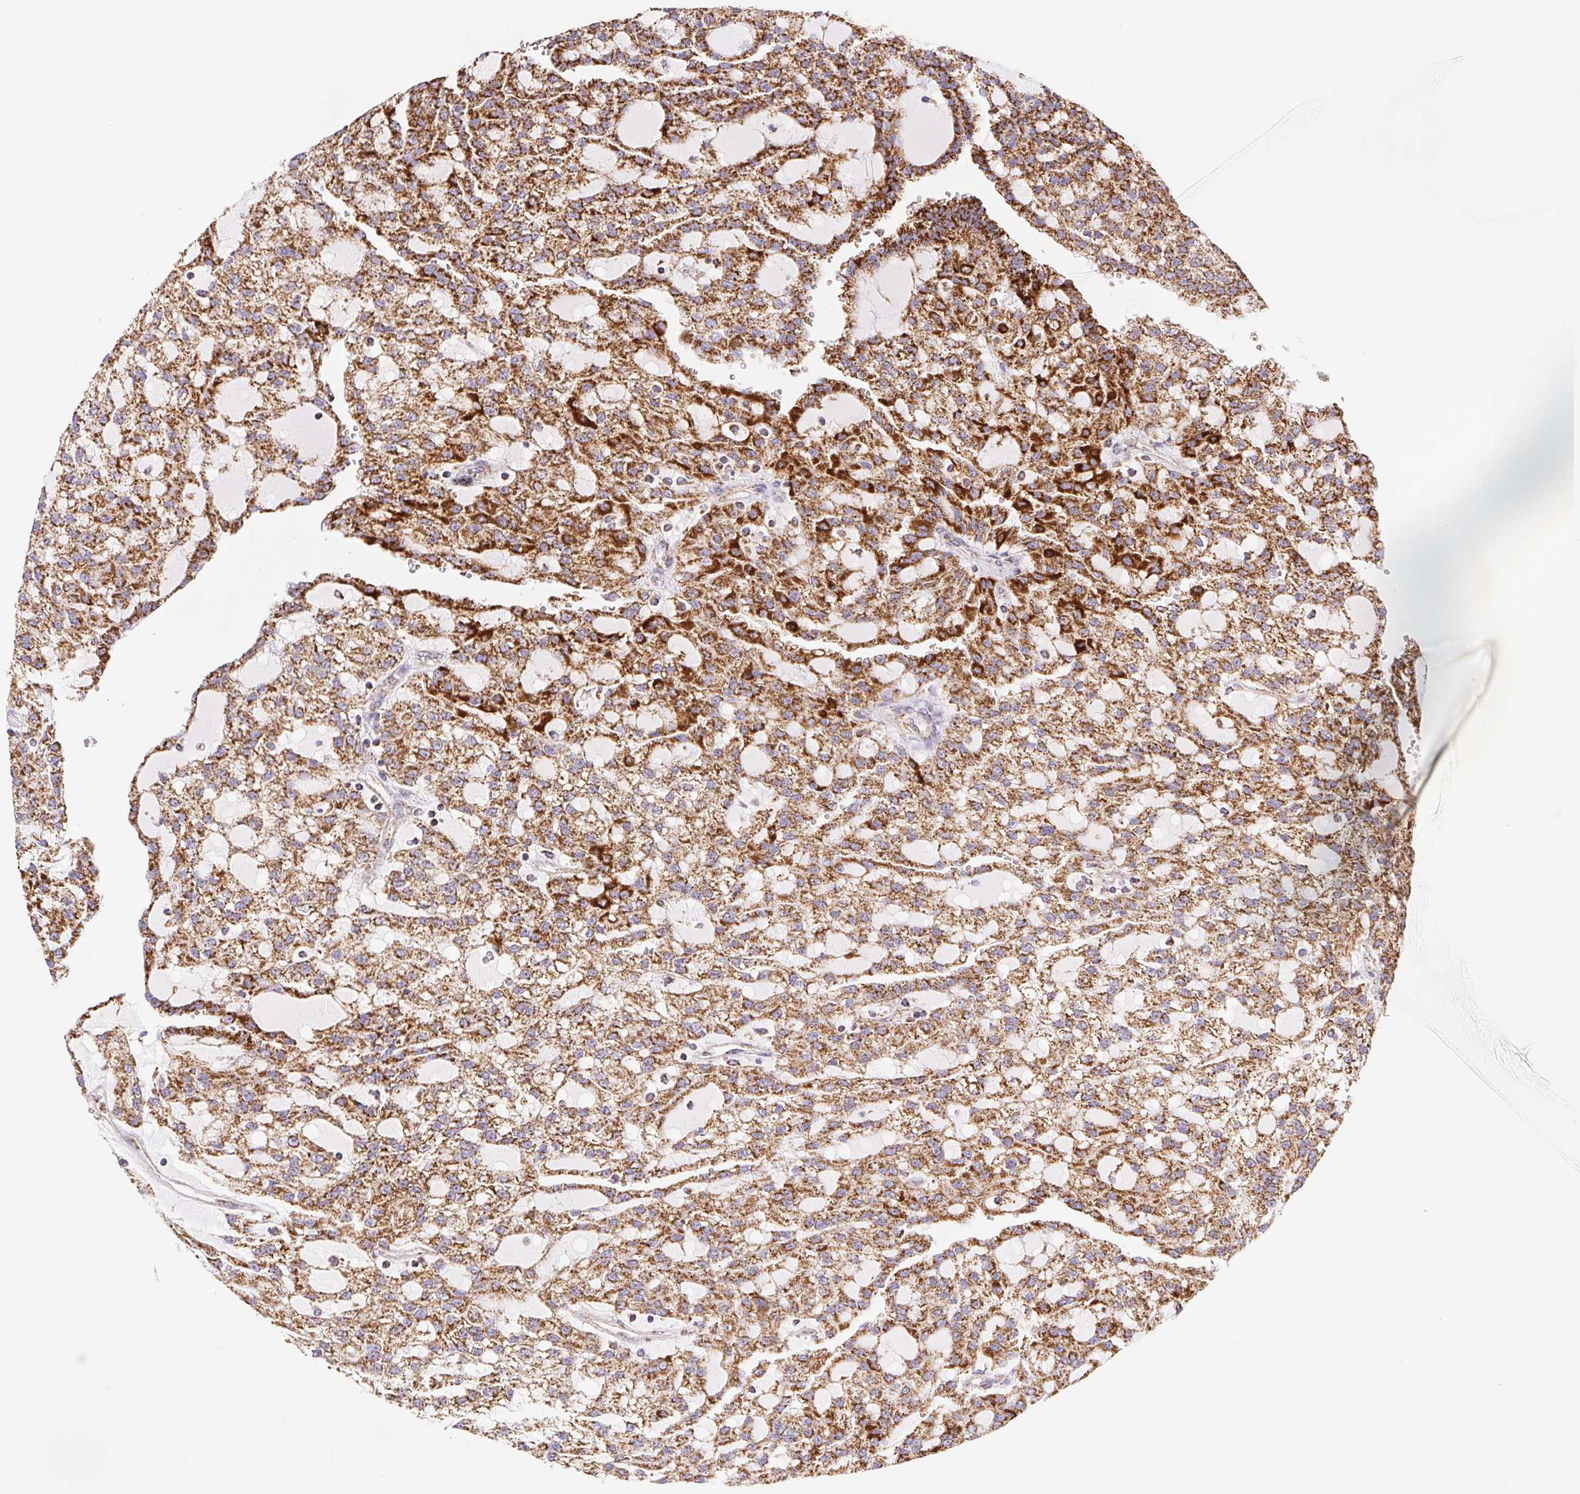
{"staining": {"intensity": "moderate", "quantity": ">75%", "location": "cytoplasmic/membranous"}, "tissue": "renal cancer", "cell_type": "Tumor cells", "image_type": "cancer", "snomed": [{"axis": "morphology", "description": "Adenocarcinoma, NOS"}, {"axis": "topography", "description": "Kidney"}], "caption": "This is an image of immunohistochemistry (IHC) staining of renal cancer (adenocarcinoma), which shows moderate positivity in the cytoplasmic/membranous of tumor cells.", "gene": "NIPSNAP2", "patient": {"sex": "male", "age": 63}}